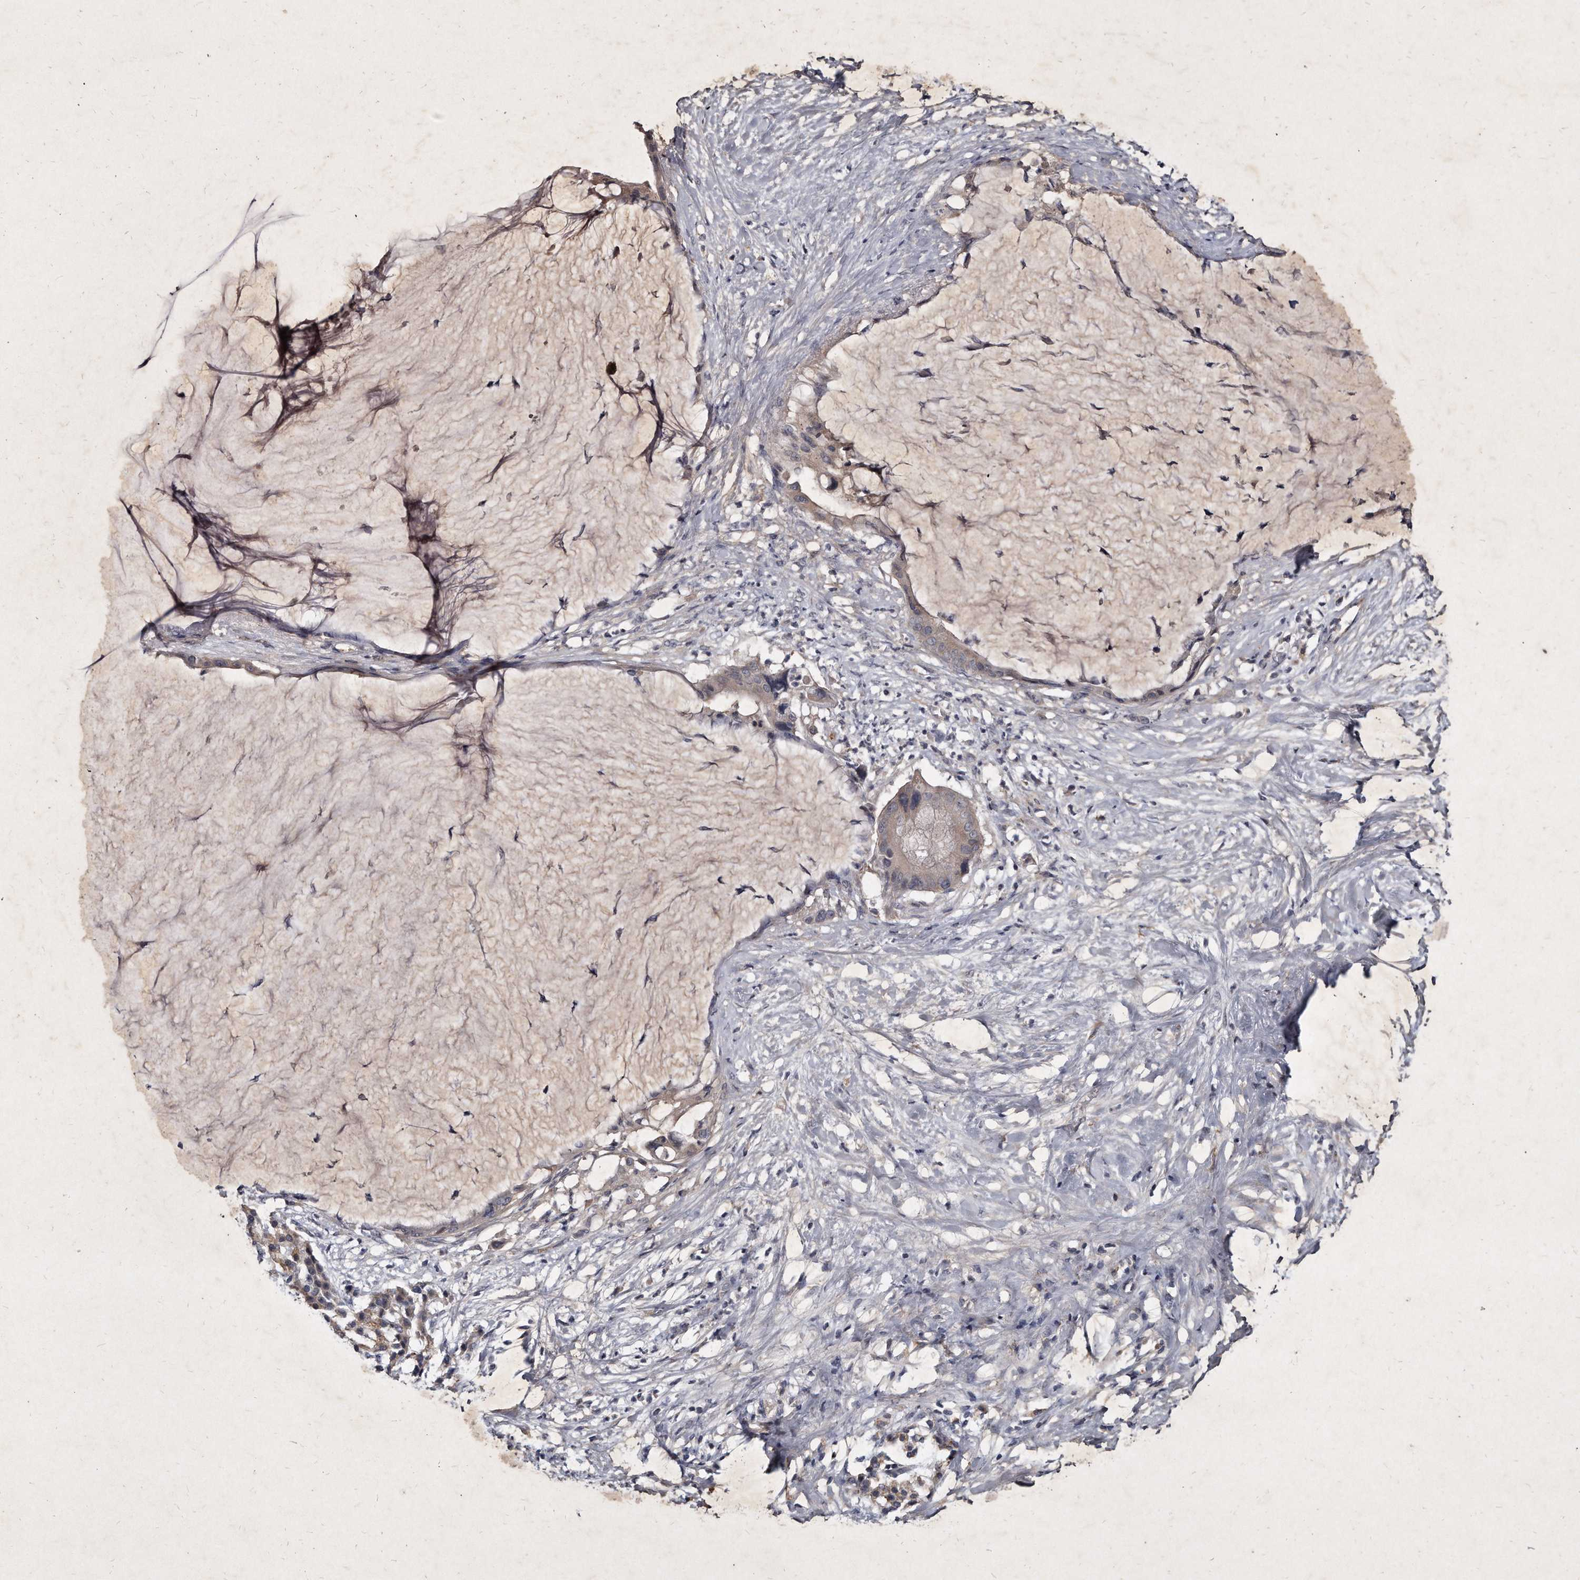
{"staining": {"intensity": "weak", "quantity": "<25%", "location": "cytoplasmic/membranous"}, "tissue": "pancreatic cancer", "cell_type": "Tumor cells", "image_type": "cancer", "snomed": [{"axis": "morphology", "description": "Adenocarcinoma, NOS"}, {"axis": "topography", "description": "Pancreas"}], "caption": "Human pancreatic cancer stained for a protein using IHC shows no positivity in tumor cells.", "gene": "KLHDC3", "patient": {"sex": "male", "age": 41}}